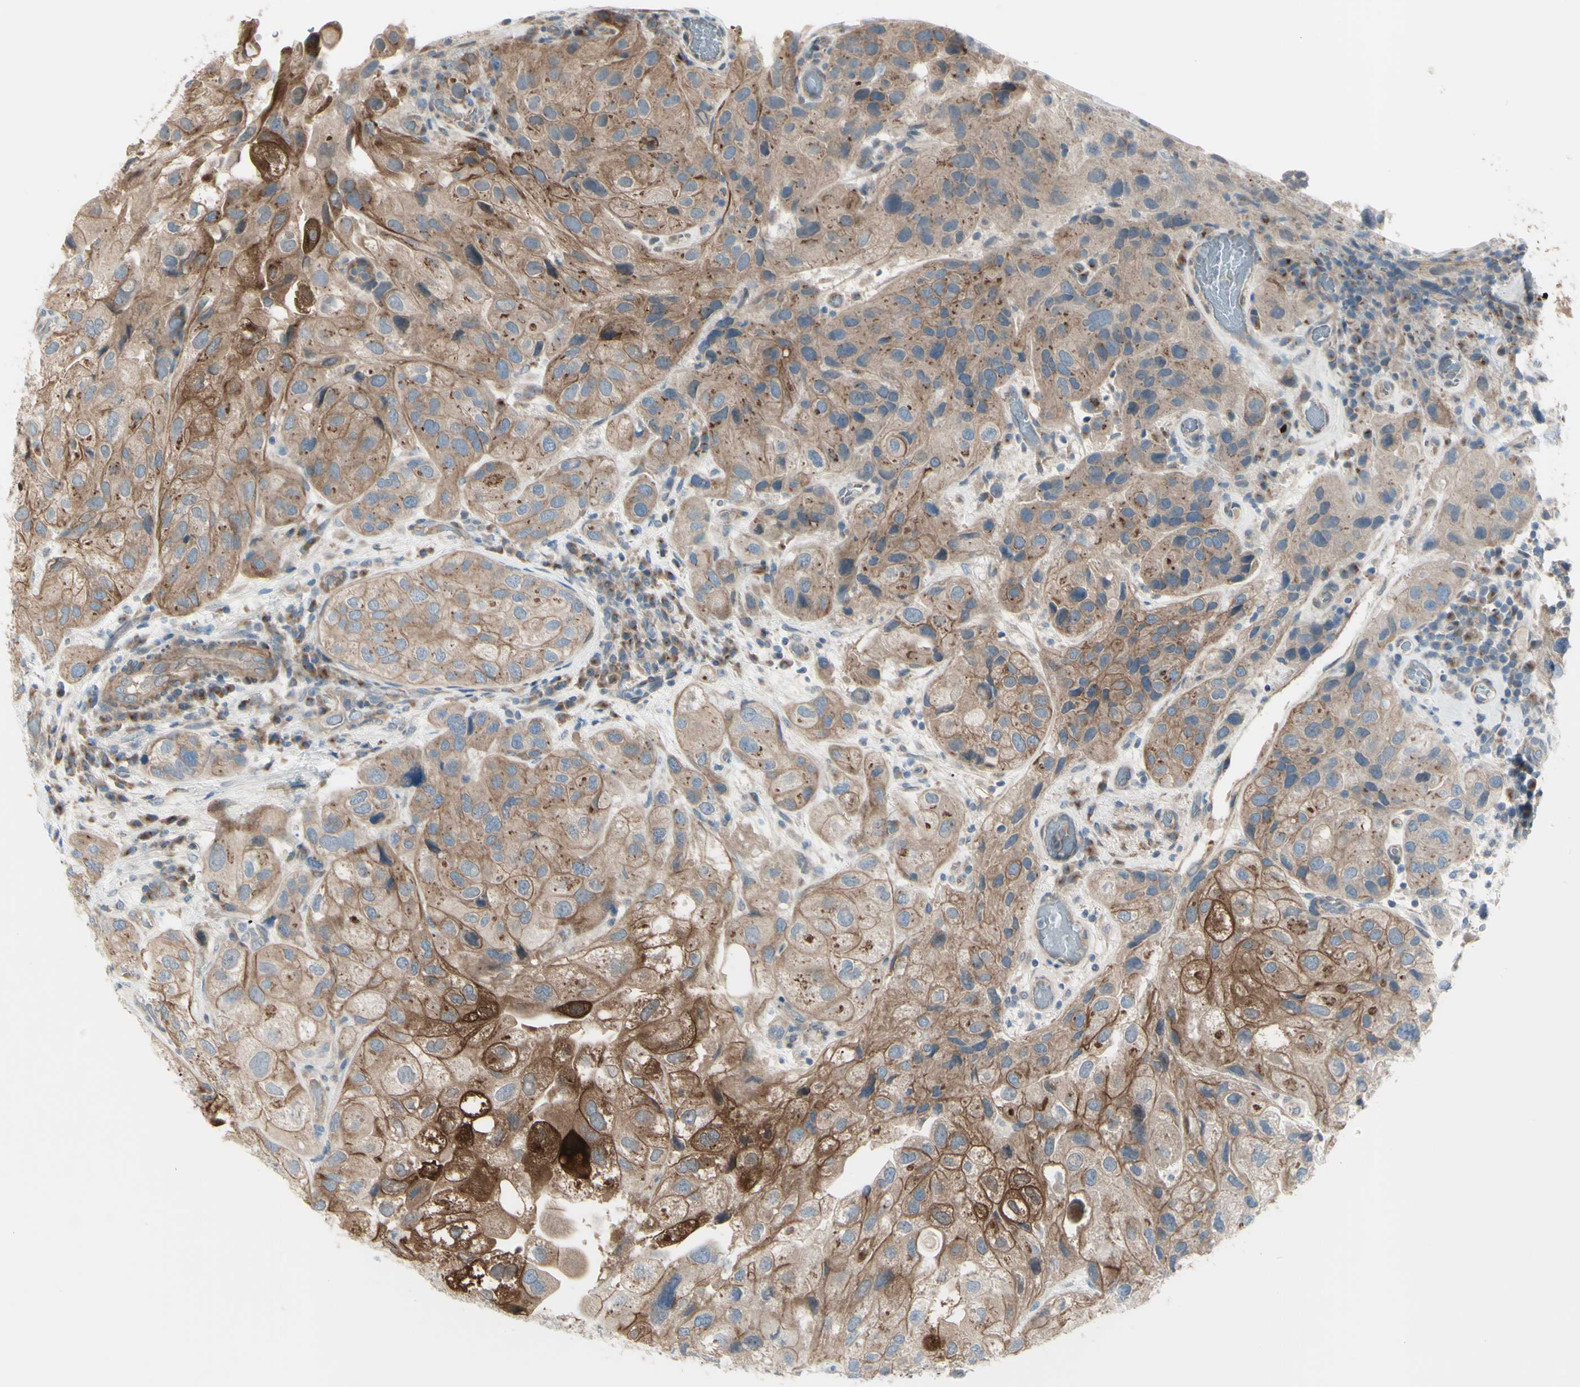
{"staining": {"intensity": "moderate", "quantity": ">75%", "location": "cytoplasmic/membranous"}, "tissue": "urothelial cancer", "cell_type": "Tumor cells", "image_type": "cancer", "snomed": [{"axis": "morphology", "description": "Urothelial carcinoma, High grade"}, {"axis": "topography", "description": "Urinary bladder"}], "caption": "This is a photomicrograph of IHC staining of urothelial cancer, which shows moderate expression in the cytoplasmic/membranous of tumor cells.", "gene": "LRRK1", "patient": {"sex": "female", "age": 64}}